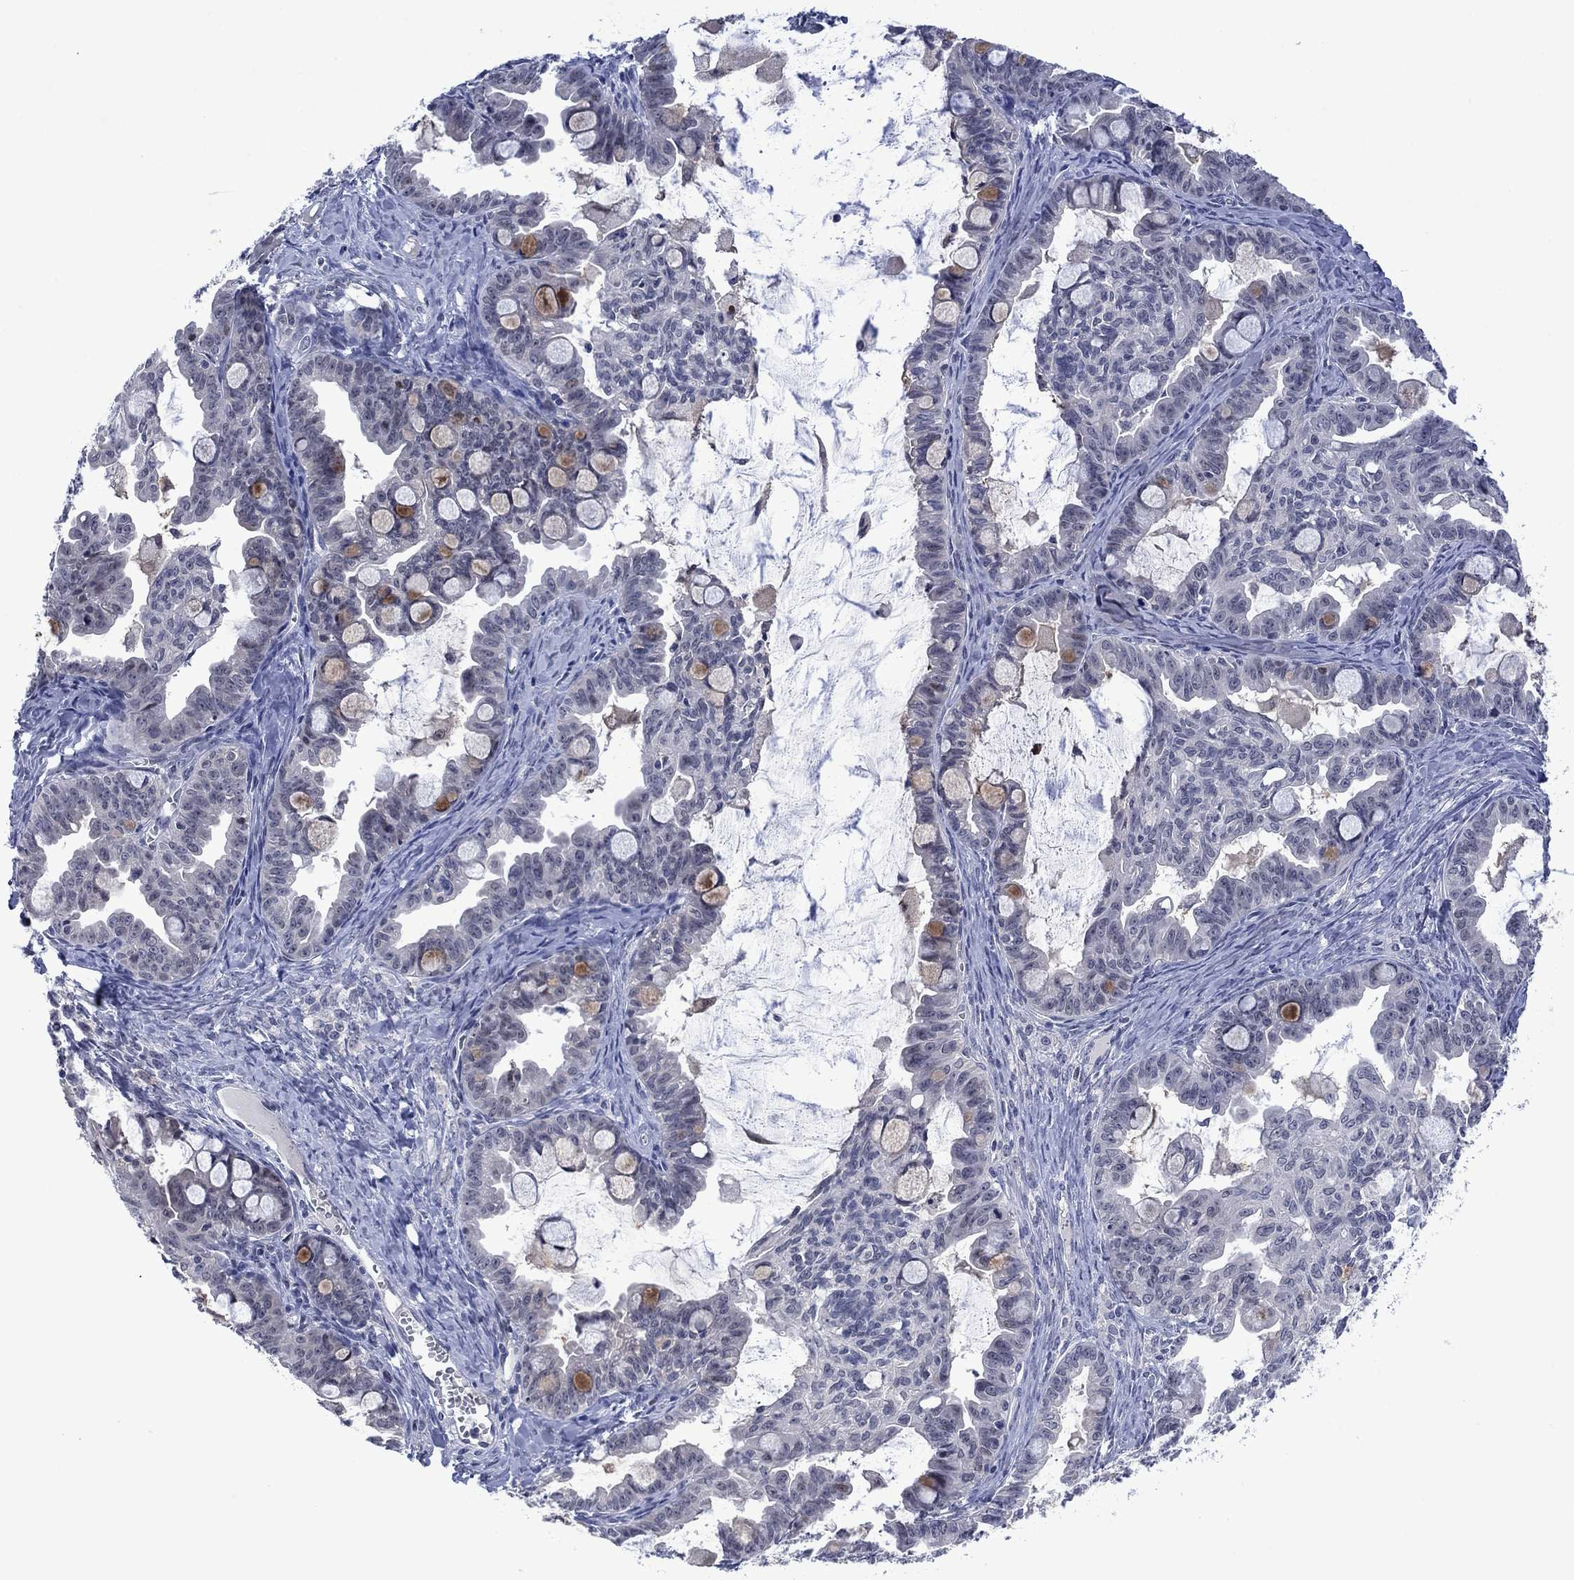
{"staining": {"intensity": "moderate", "quantity": "<25%", "location": "cytoplasmic/membranous"}, "tissue": "ovarian cancer", "cell_type": "Tumor cells", "image_type": "cancer", "snomed": [{"axis": "morphology", "description": "Cystadenocarcinoma, mucinous, NOS"}, {"axis": "topography", "description": "Ovary"}], "caption": "Immunohistochemistry of human ovarian cancer (mucinous cystadenocarcinoma) displays low levels of moderate cytoplasmic/membranous expression in approximately <25% of tumor cells. The protein is stained brown, and the nuclei are stained in blue (DAB IHC with brightfield microscopy, high magnification).", "gene": "AGL", "patient": {"sex": "female", "age": 63}}